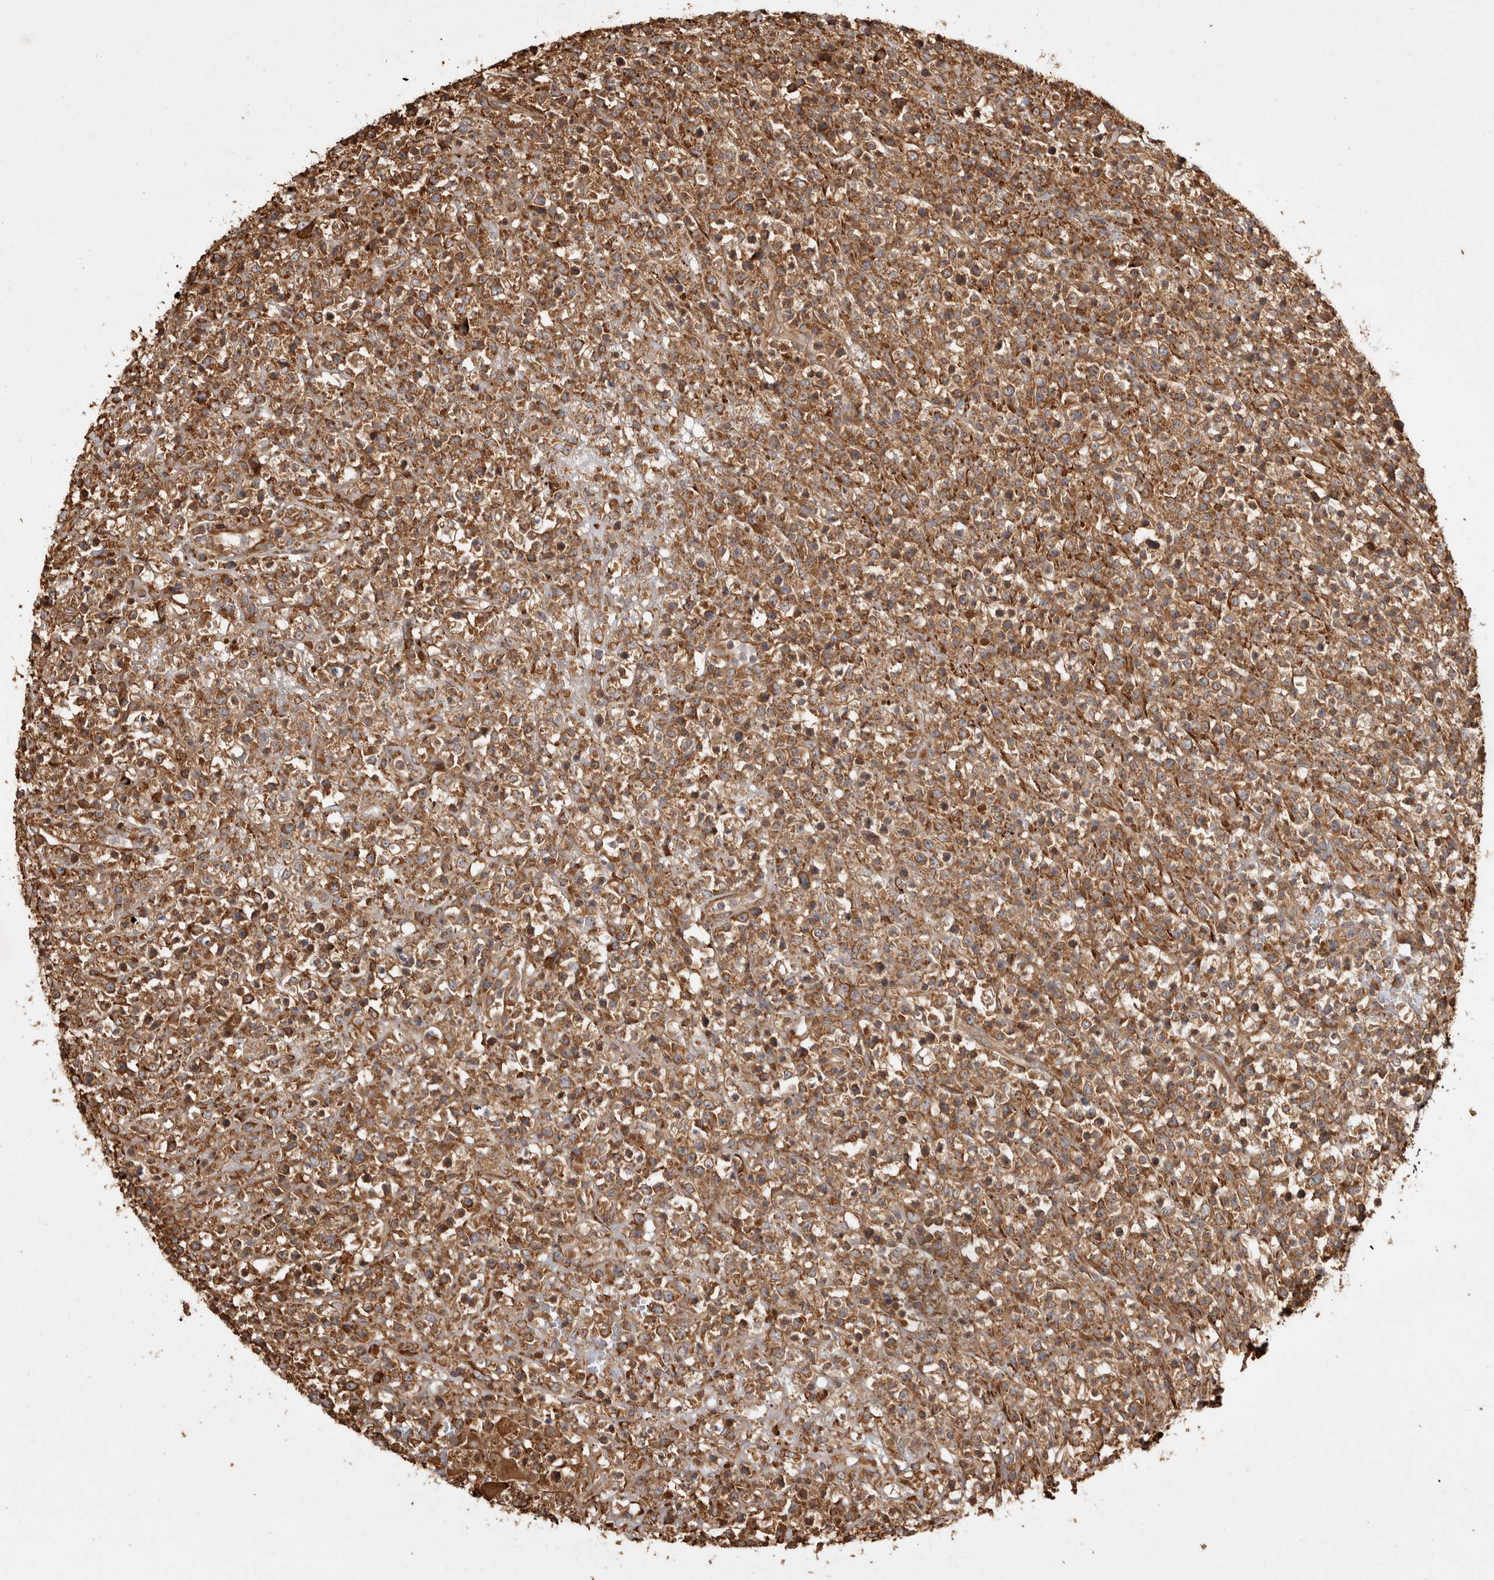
{"staining": {"intensity": "moderate", "quantity": ">75%", "location": "cytoplasmic/membranous"}, "tissue": "lymphoma", "cell_type": "Tumor cells", "image_type": "cancer", "snomed": [{"axis": "morphology", "description": "Malignant lymphoma, non-Hodgkin's type, High grade"}, {"axis": "topography", "description": "Colon"}], "caption": "Lymphoma stained with immunohistochemistry (IHC) exhibits moderate cytoplasmic/membranous expression in approximately >75% of tumor cells. The protein is stained brown, and the nuclei are stained in blue (DAB IHC with brightfield microscopy, high magnification).", "gene": "CAMSAP2", "patient": {"sex": "female", "age": 53}}